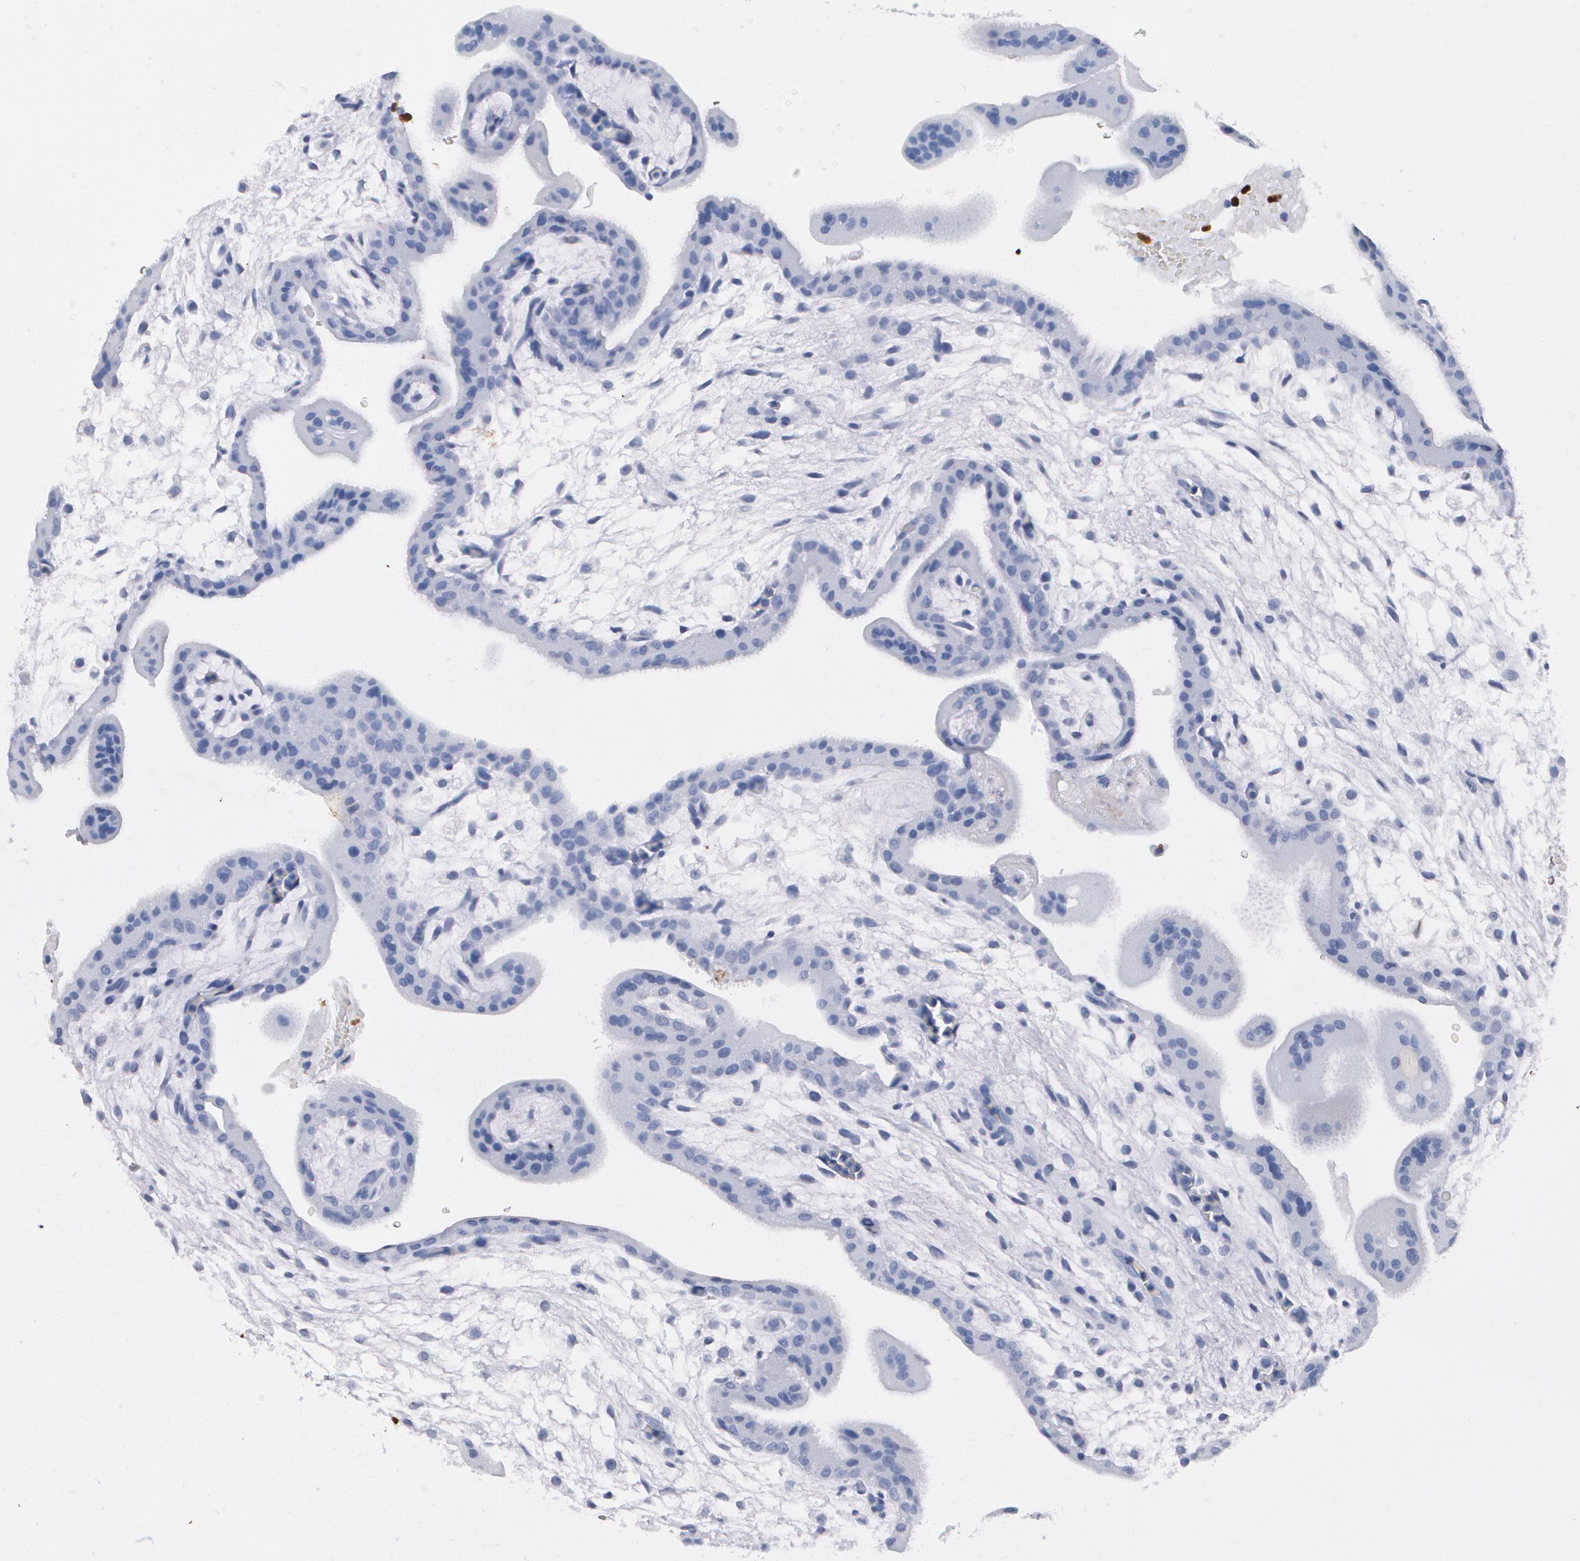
{"staining": {"intensity": "negative", "quantity": "none", "location": "none"}, "tissue": "placenta", "cell_type": "Decidual cells", "image_type": "normal", "snomed": [{"axis": "morphology", "description": "Normal tissue, NOS"}, {"axis": "topography", "description": "Placenta"}], "caption": "Immunohistochemistry of unremarkable human placenta reveals no positivity in decidual cells. (Immunohistochemistry (ihc), brightfield microscopy, high magnification).", "gene": "S100A8", "patient": {"sex": "female", "age": 35}}